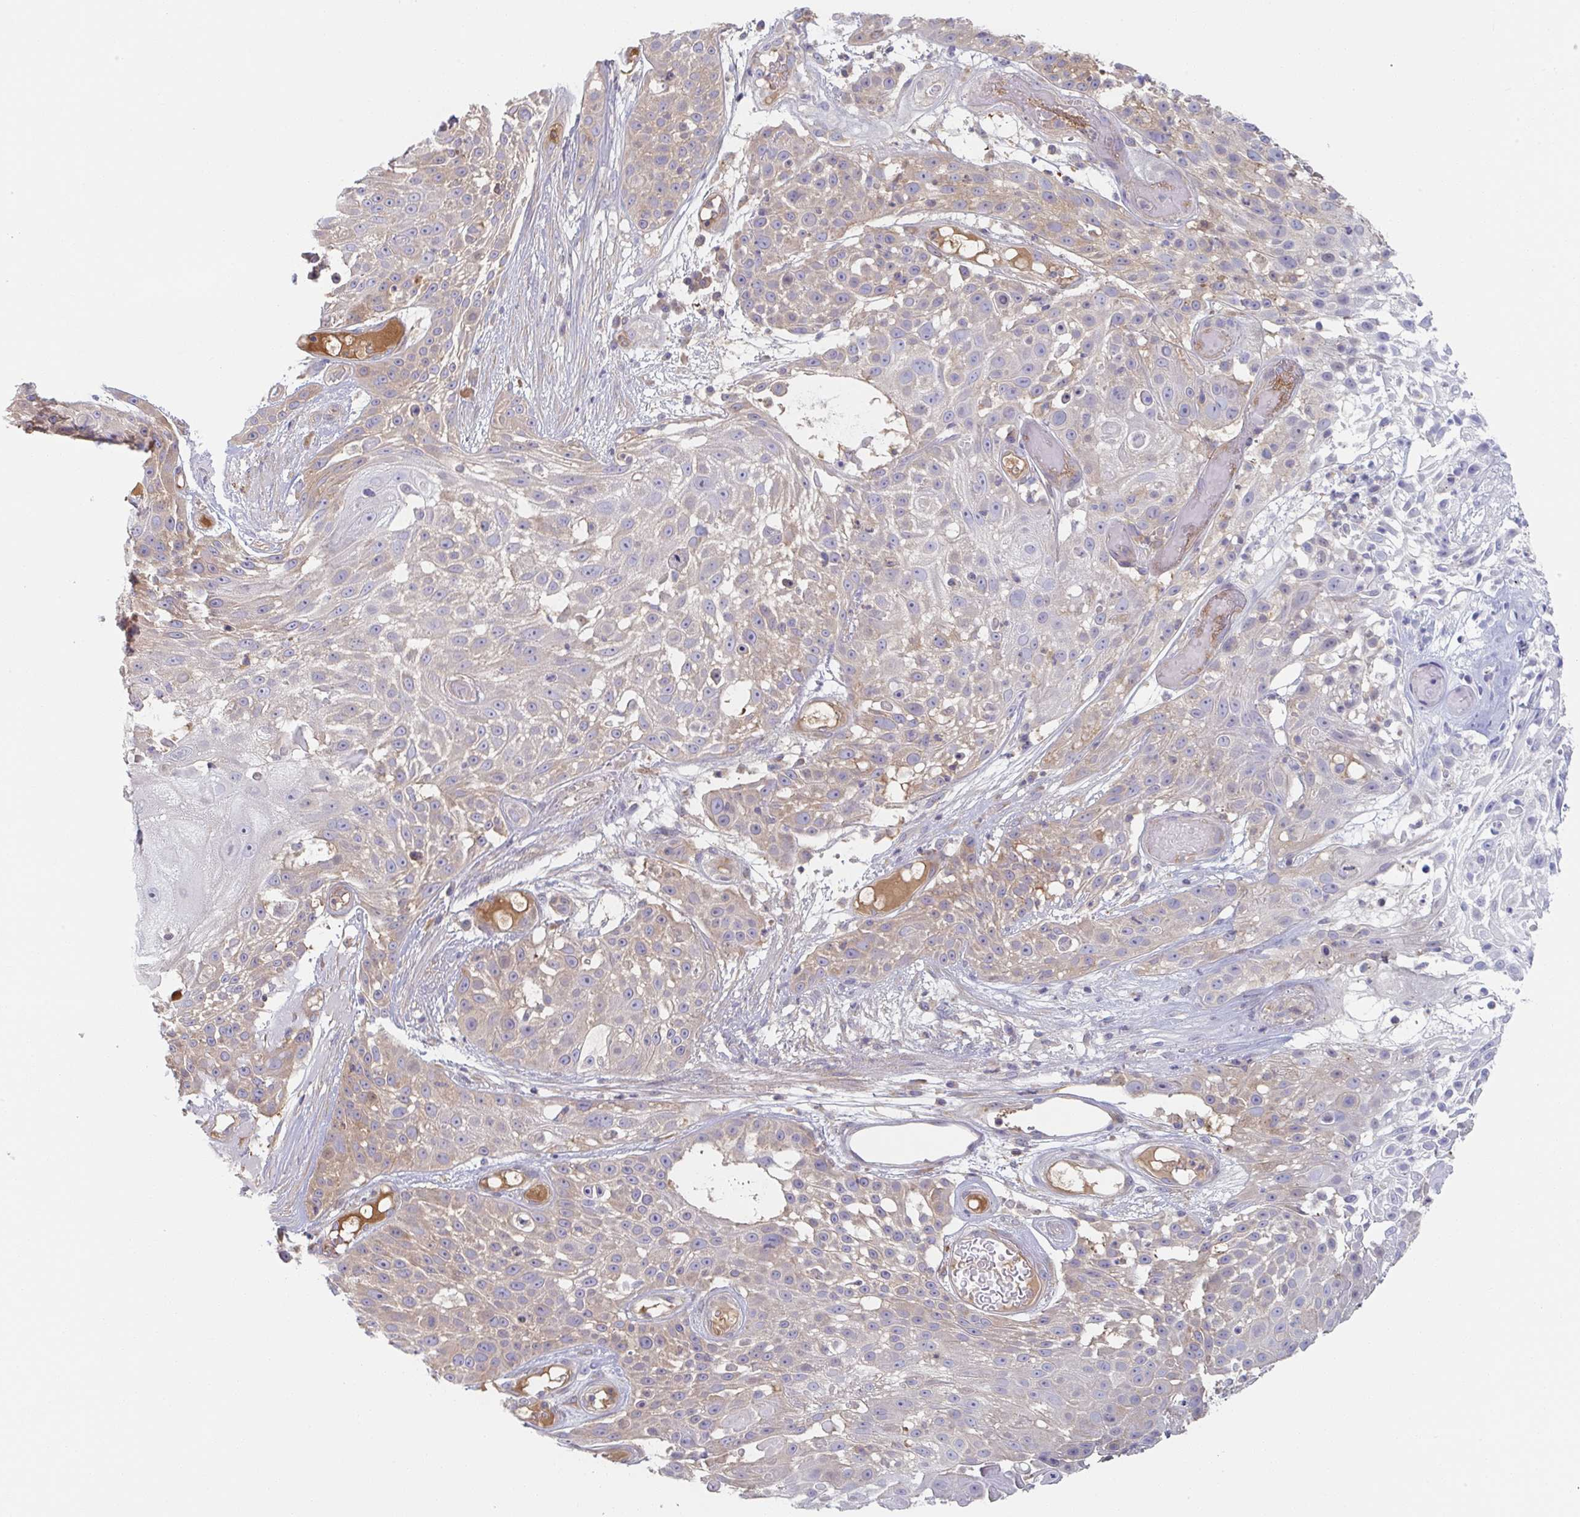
{"staining": {"intensity": "weak", "quantity": ">75%", "location": "cytoplasmic/membranous"}, "tissue": "skin cancer", "cell_type": "Tumor cells", "image_type": "cancer", "snomed": [{"axis": "morphology", "description": "Squamous cell carcinoma, NOS"}, {"axis": "topography", "description": "Skin"}], "caption": "Squamous cell carcinoma (skin) was stained to show a protein in brown. There is low levels of weak cytoplasmic/membranous expression in about >75% of tumor cells.", "gene": "AMPD2", "patient": {"sex": "female", "age": 86}}